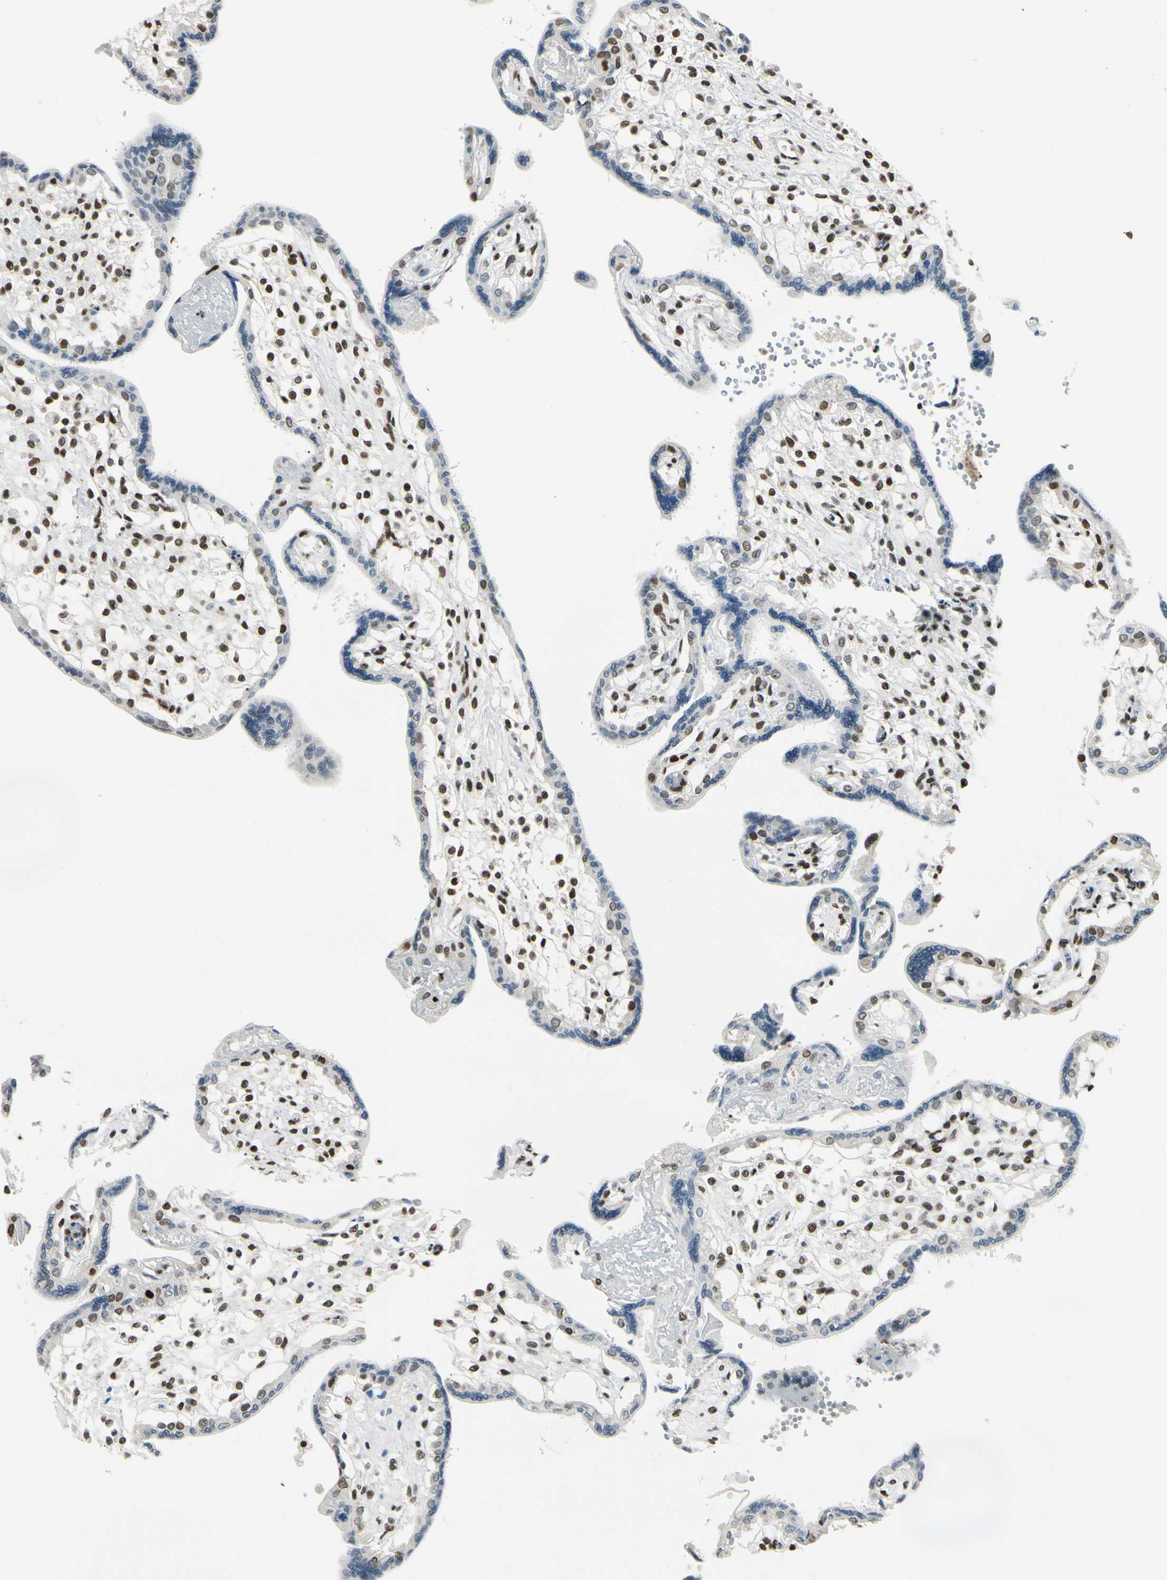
{"staining": {"intensity": "moderate", "quantity": ">75%", "location": "nuclear"}, "tissue": "placenta", "cell_type": "Decidual cells", "image_type": "normal", "snomed": [{"axis": "morphology", "description": "Normal tissue, NOS"}, {"axis": "topography", "description": "Placenta"}], "caption": "DAB (3,3'-diaminobenzidine) immunohistochemical staining of normal placenta reveals moderate nuclear protein expression in approximately >75% of decidual cells.", "gene": "FANCG", "patient": {"sex": "female", "age": 31}}